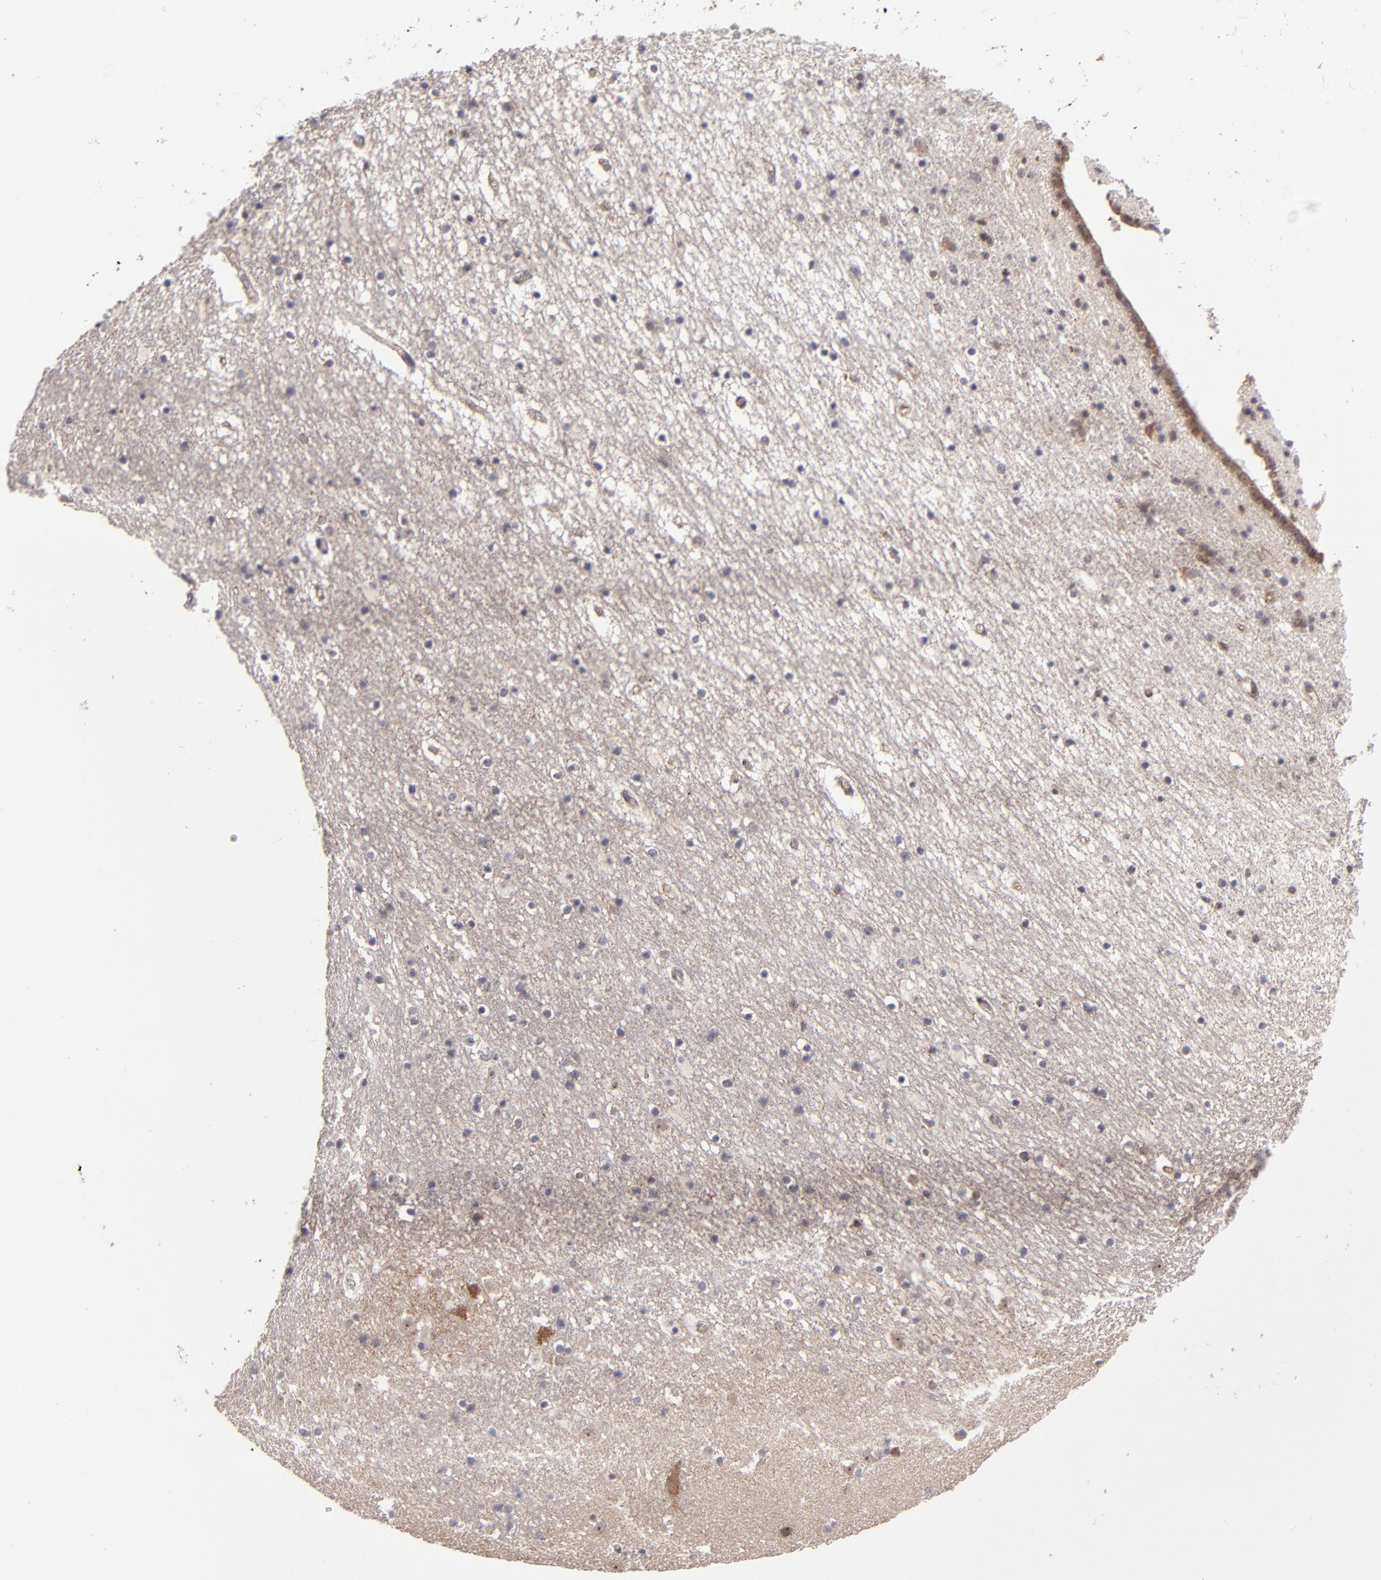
{"staining": {"intensity": "weak", "quantity": ">75%", "location": "cytoplasmic/membranous"}, "tissue": "caudate", "cell_type": "Glial cells", "image_type": "normal", "snomed": [{"axis": "morphology", "description": "Normal tissue, NOS"}, {"axis": "topography", "description": "Lateral ventricle wall"}], "caption": "A brown stain shows weak cytoplasmic/membranous positivity of a protein in glial cells of benign human caudate.", "gene": "GLCCI1", "patient": {"sex": "male", "age": 45}}